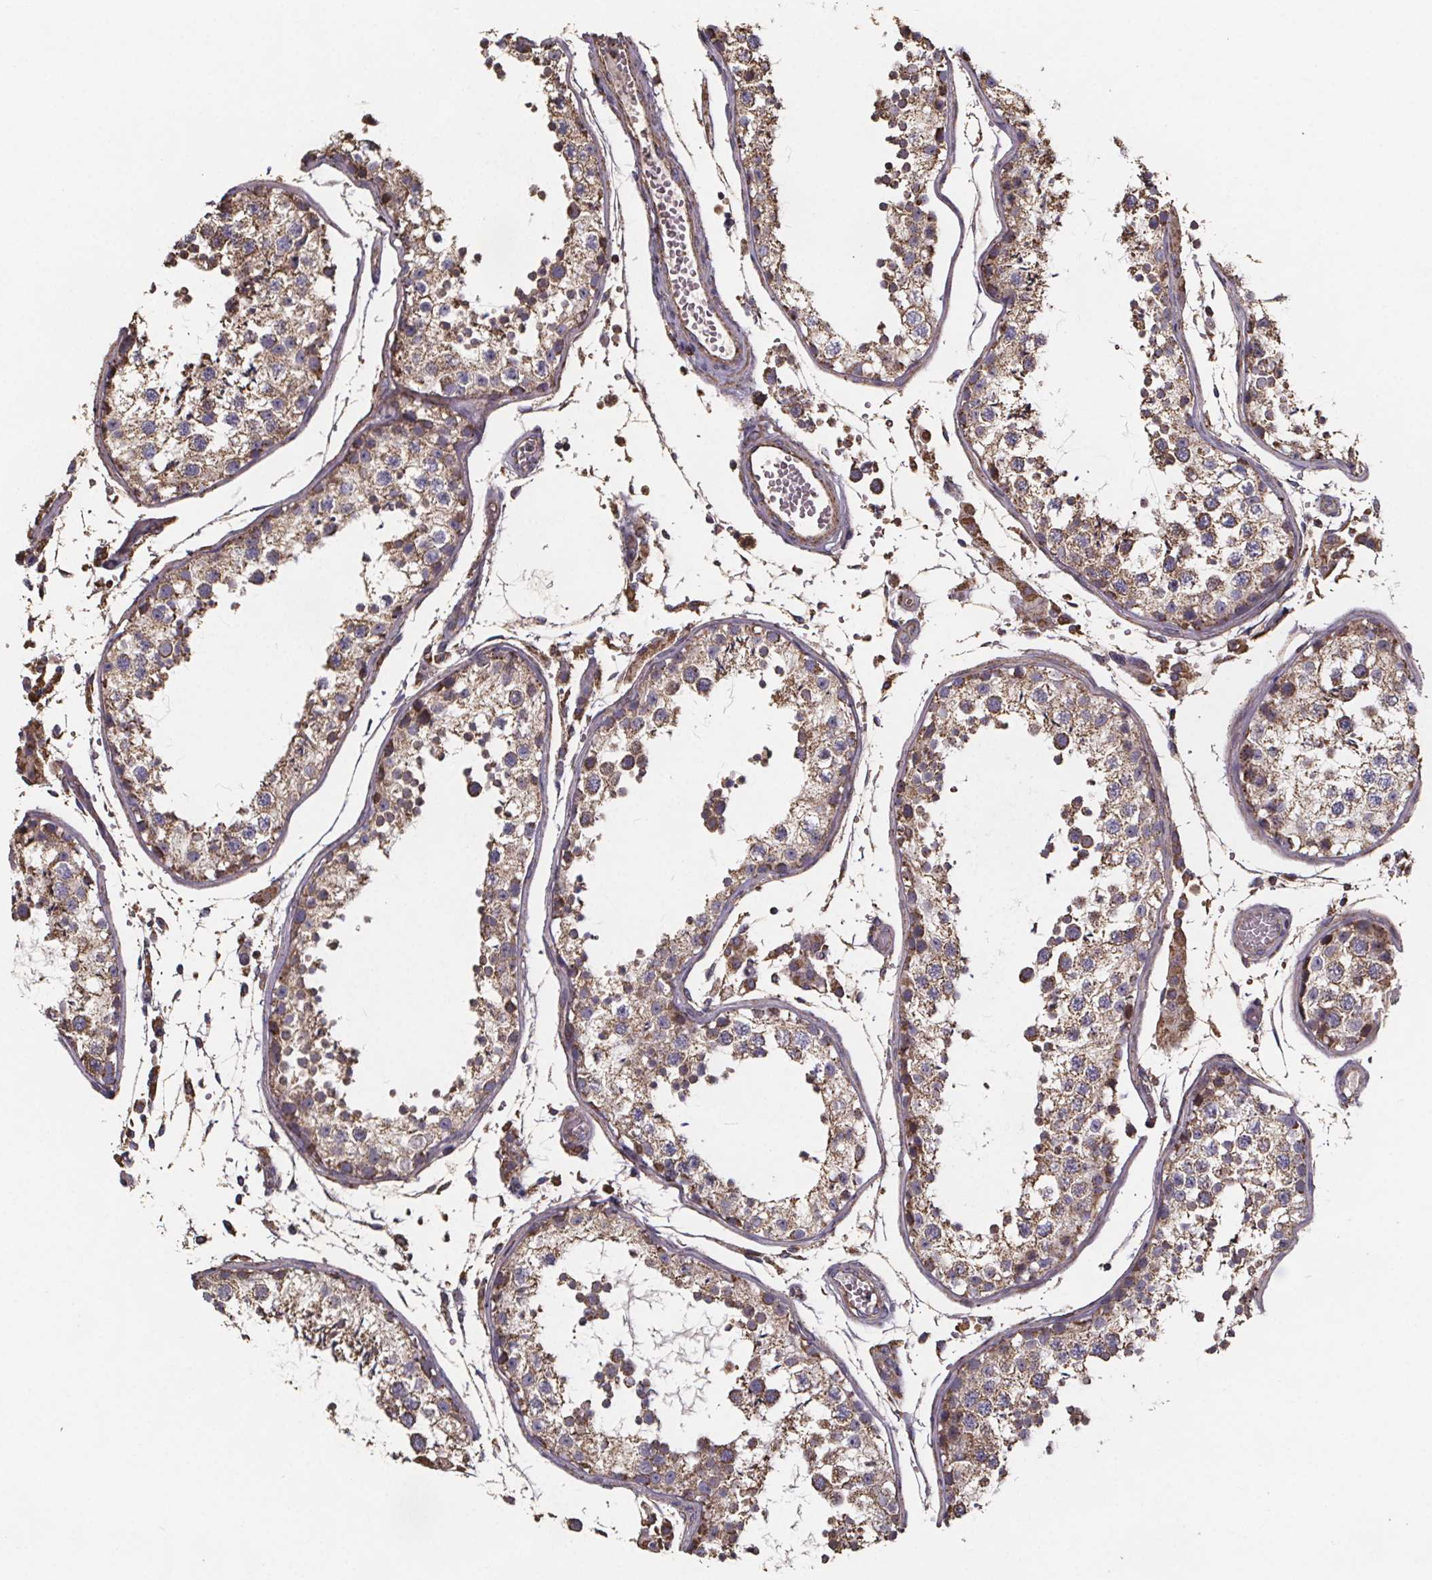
{"staining": {"intensity": "moderate", "quantity": ">75%", "location": "cytoplasmic/membranous"}, "tissue": "testis", "cell_type": "Cells in seminiferous ducts", "image_type": "normal", "snomed": [{"axis": "morphology", "description": "Normal tissue, NOS"}, {"axis": "topography", "description": "Testis"}], "caption": "DAB immunohistochemical staining of unremarkable human testis reveals moderate cytoplasmic/membranous protein expression in about >75% of cells in seminiferous ducts.", "gene": "SLC35D2", "patient": {"sex": "male", "age": 29}}